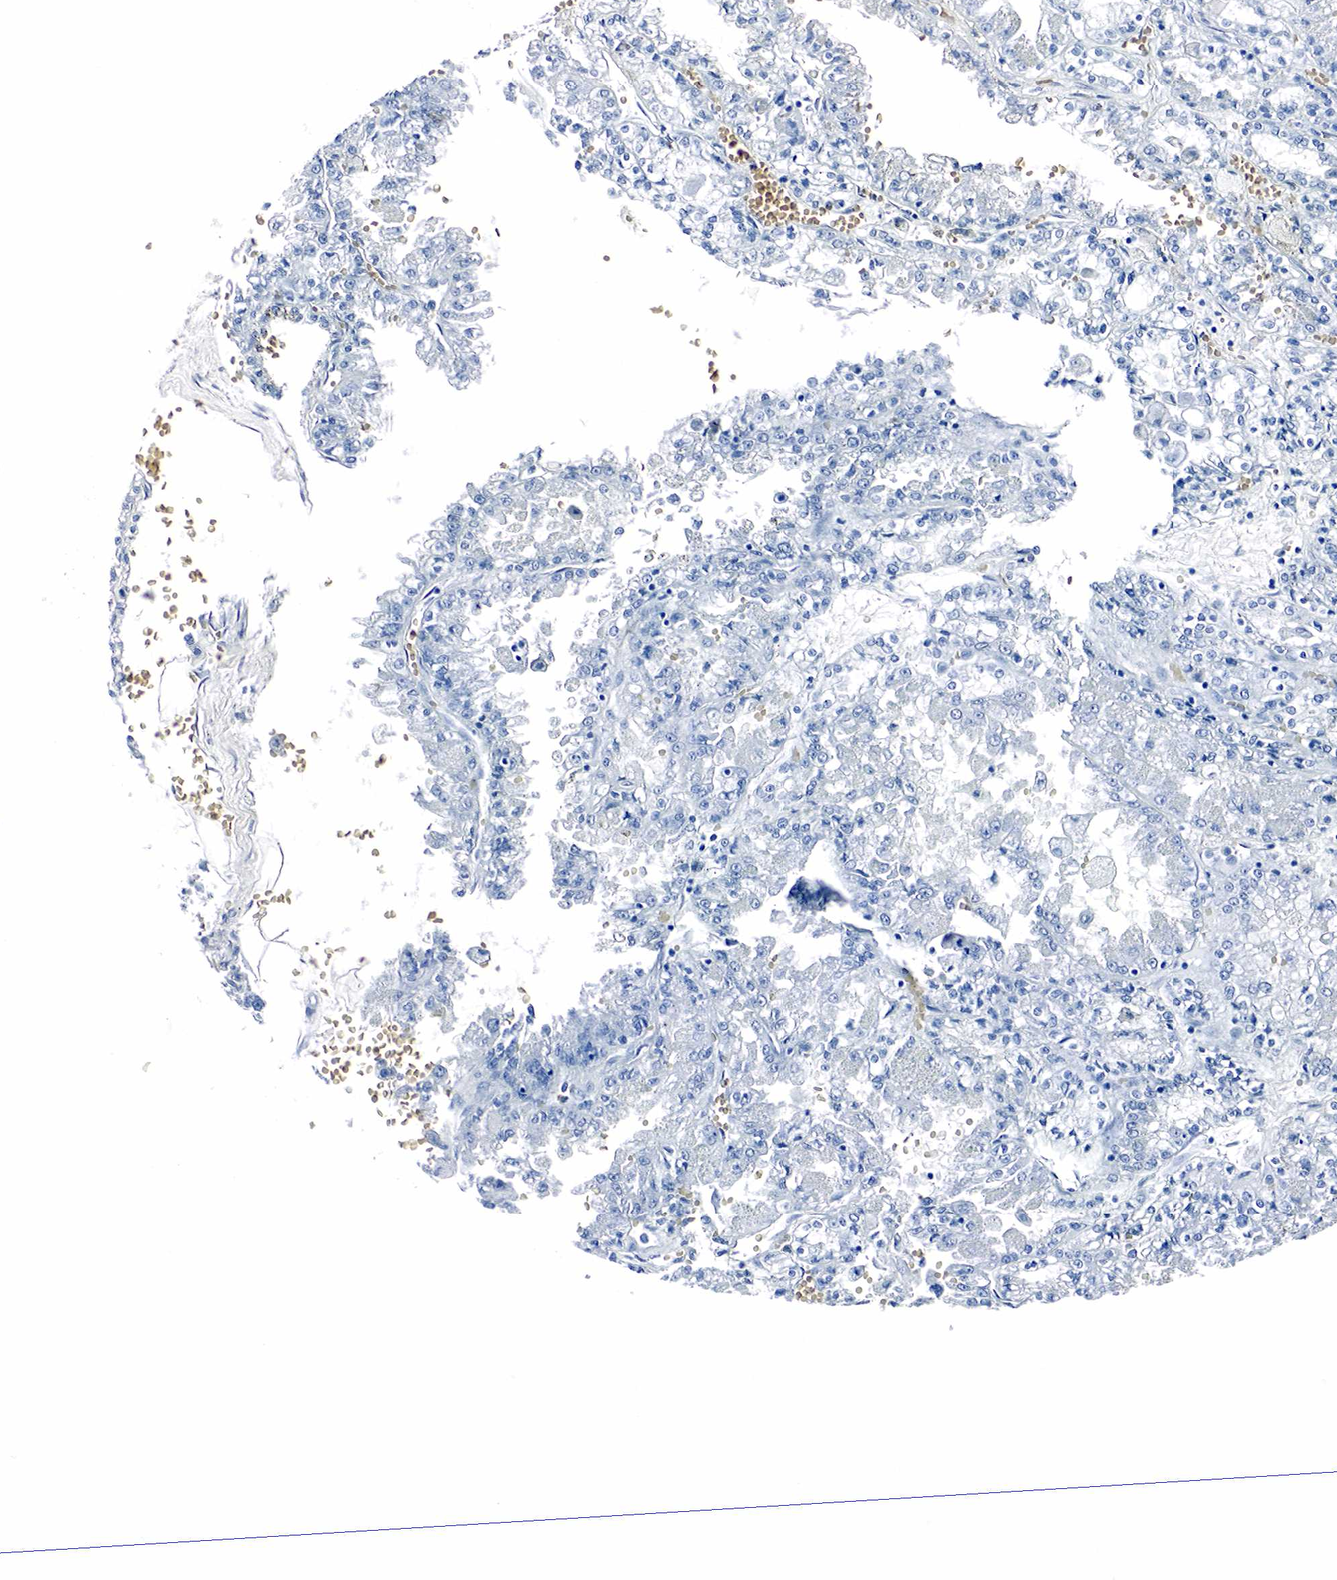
{"staining": {"intensity": "negative", "quantity": "none", "location": "none"}, "tissue": "renal cancer", "cell_type": "Tumor cells", "image_type": "cancer", "snomed": [{"axis": "morphology", "description": "Adenocarcinoma, NOS"}, {"axis": "topography", "description": "Kidney"}], "caption": "Image shows no significant protein staining in tumor cells of renal cancer (adenocarcinoma).", "gene": "GAST", "patient": {"sex": "female", "age": 56}}